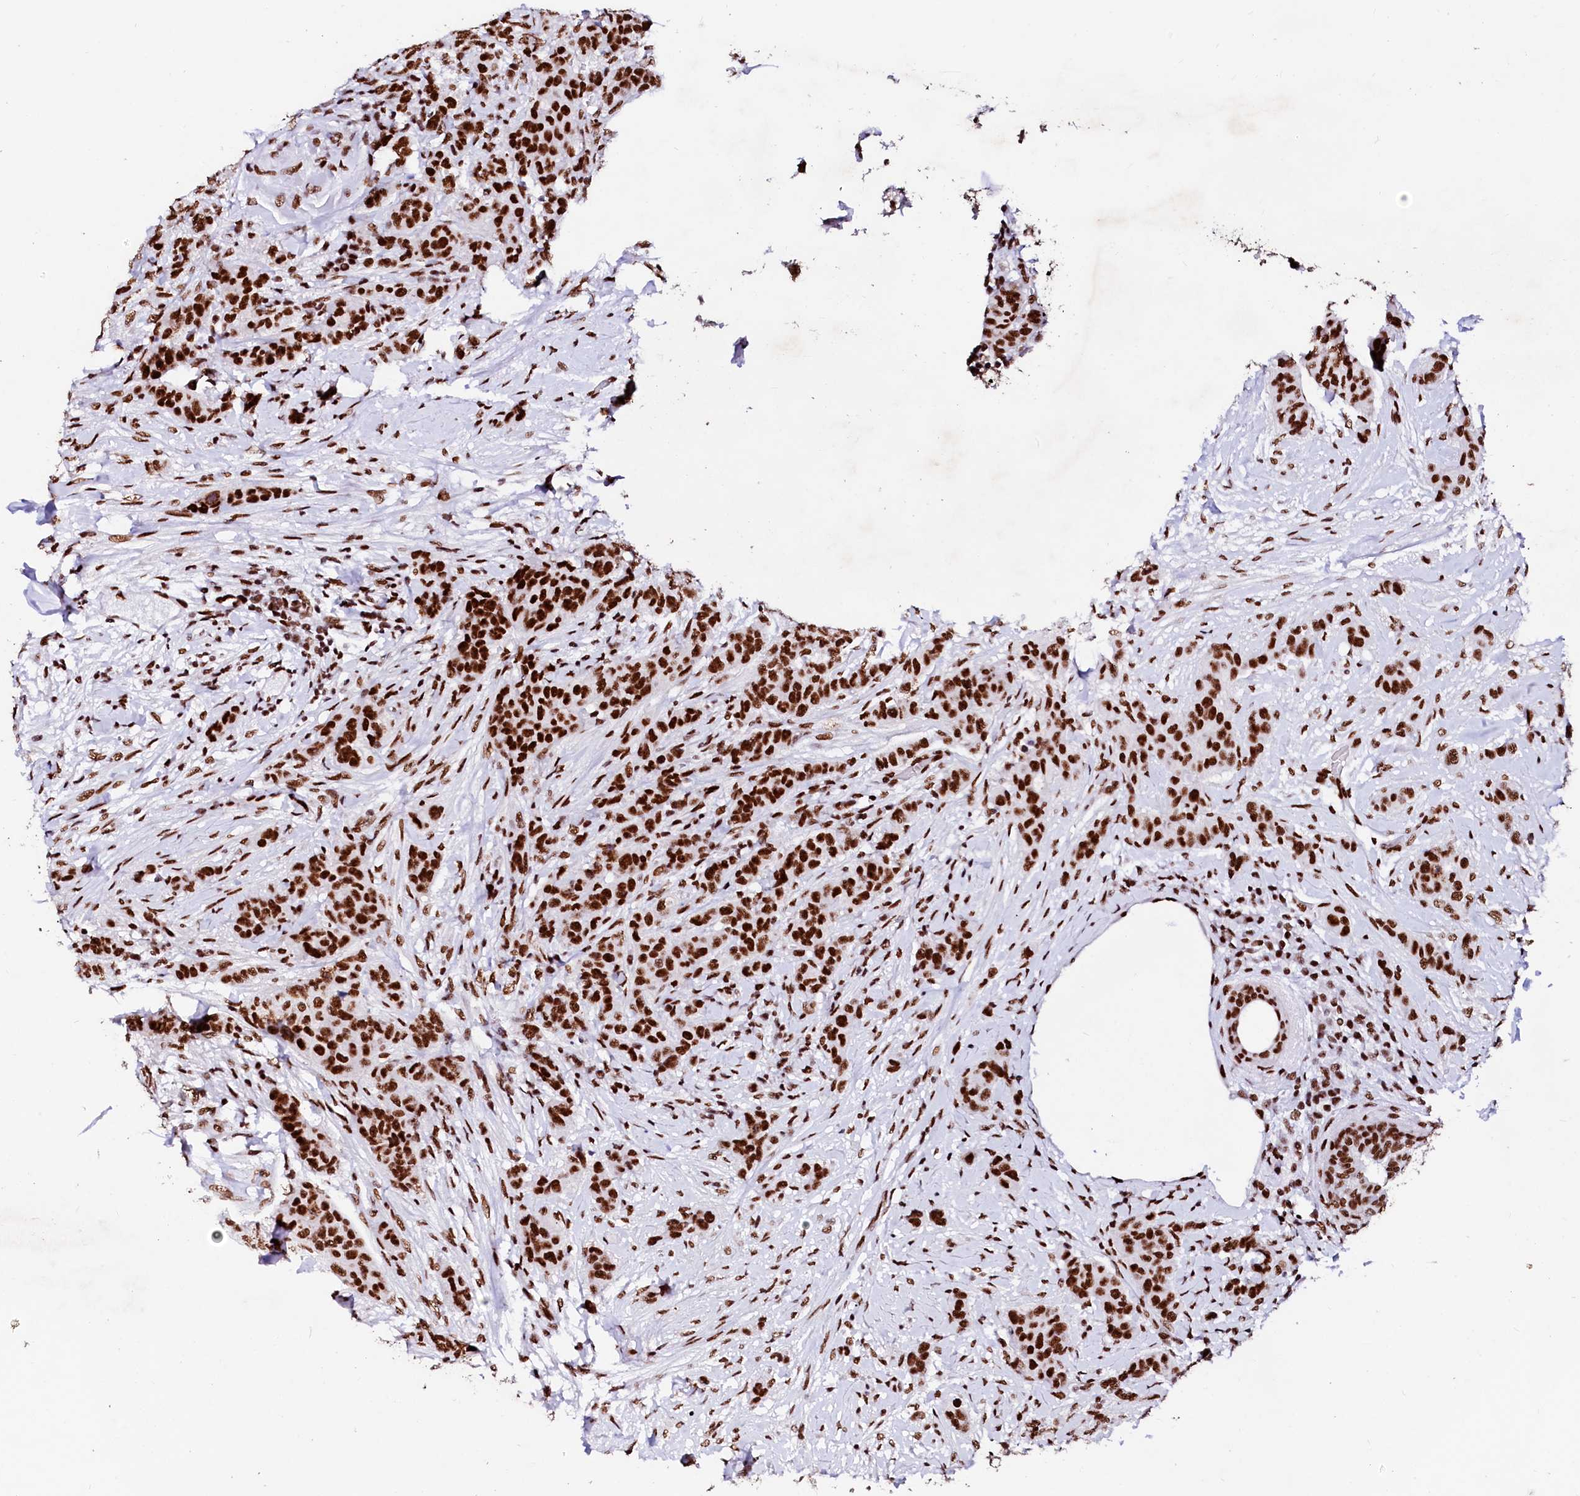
{"staining": {"intensity": "strong", "quantity": ">75%", "location": "nuclear"}, "tissue": "breast cancer", "cell_type": "Tumor cells", "image_type": "cancer", "snomed": [{"axis": "morphology", "description": "Duct carcinoma"}, {"axis": "topography", "description": "Breast"}], "caption": "IHC (DAB) staining of breast intraductal carcinoma exhibits strong nuclear protein expression in about >75% of tumor cells.", "gene": "CPSF6", "patient": {"sex": "female", "age": 40}}